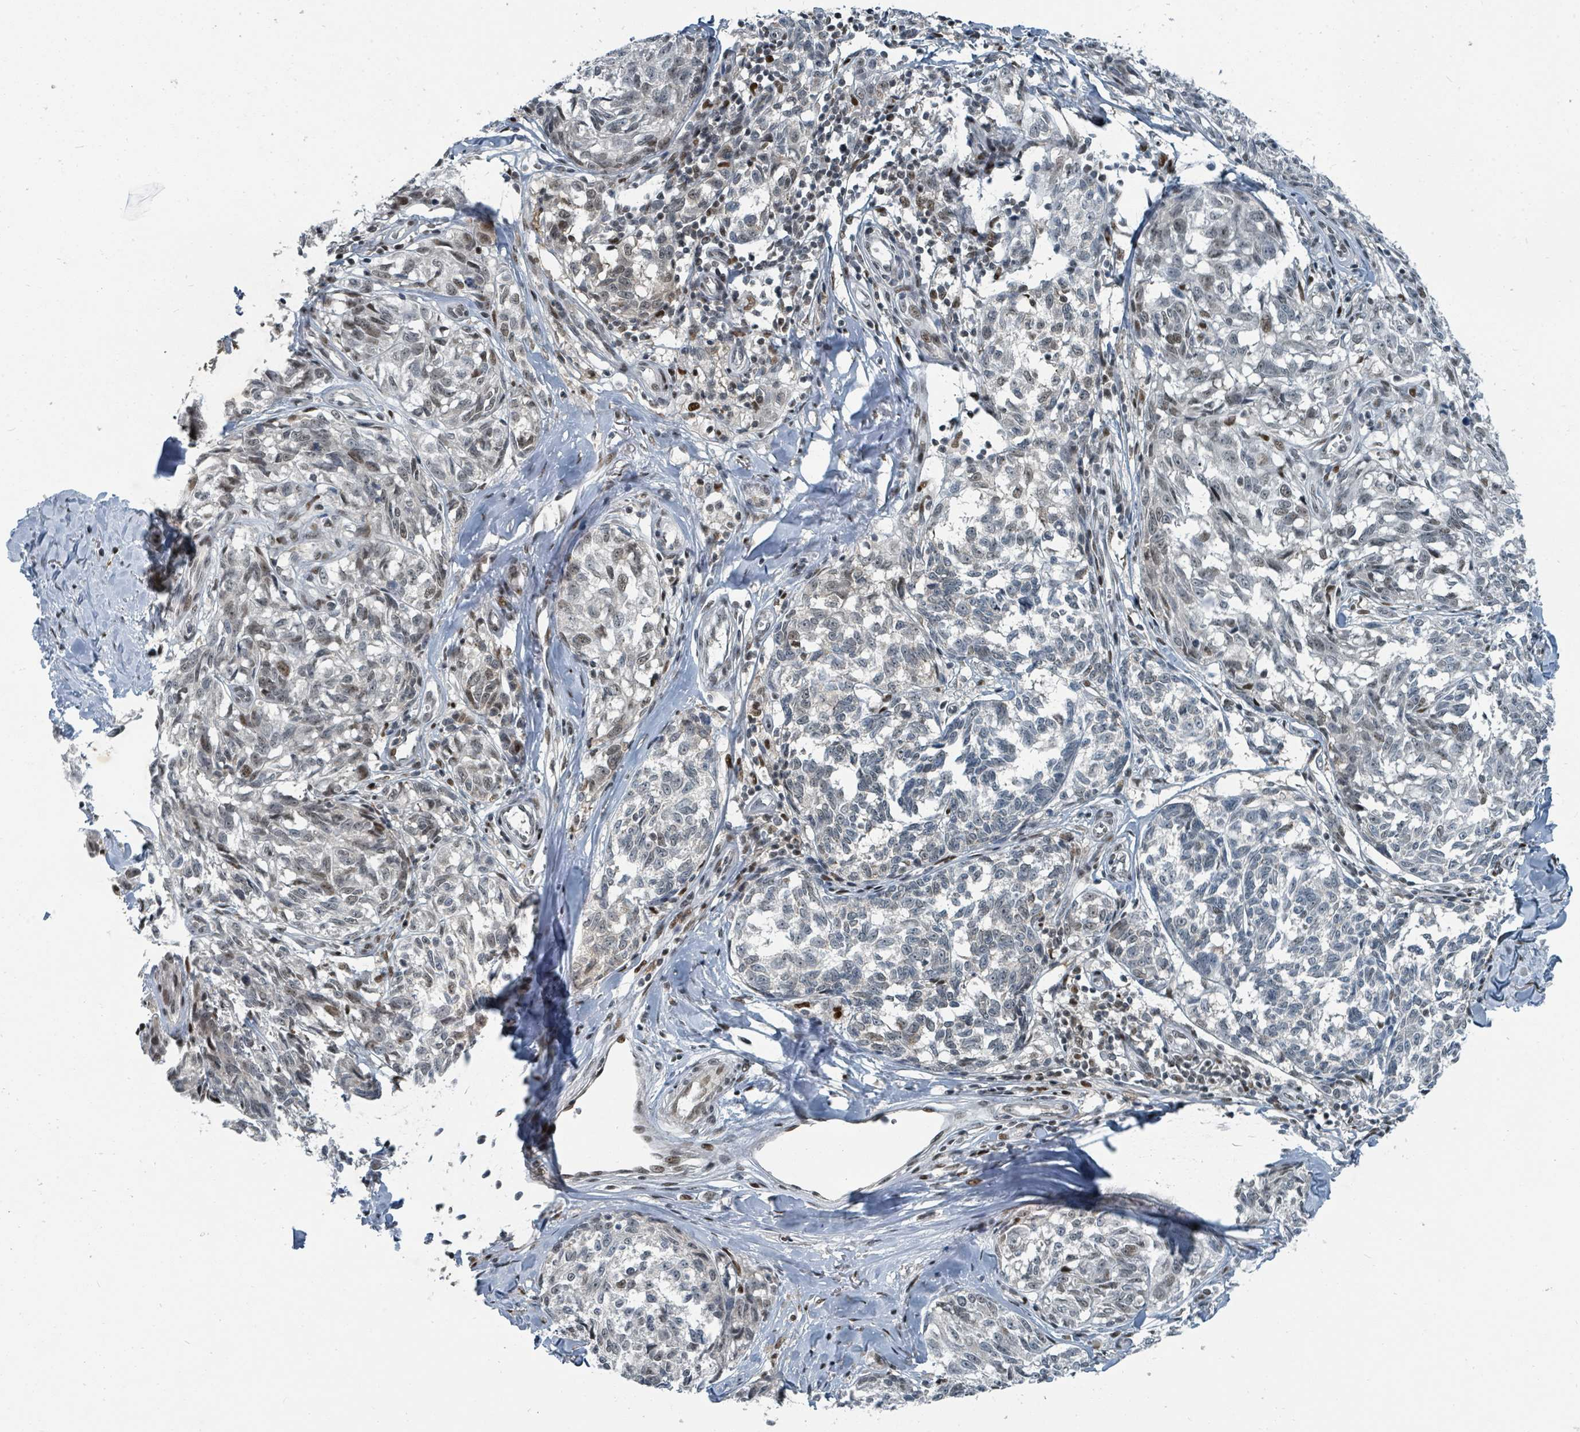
{"staining": {"intensity": "weak", "quantity": "<25%", "location": "nuclear"}, "tissue": "melanoma", "cell_type": "Tumor cells", "image_type": "cancer", "snomed": [{"axis": "morphology", "description": "Normal tissue, NOS"}, {"axis": "morphology", "description": "Malignant melanoma, NOS"}, {"axis": "topography", "description": "Skin"}], "caption": "Immunohistochemistry image of melanoma stained for a protein (brown), which displays no staining in tumor cells. The staining was performed using DAB (3,3'-diaminobenzidine) to visualize the protein expression in brown, while the nuclei were stained in blue with hematoxylin (Magnification: 20x).", "gene": "UCK1", "patient": {"sex": "female", "age": 64}}